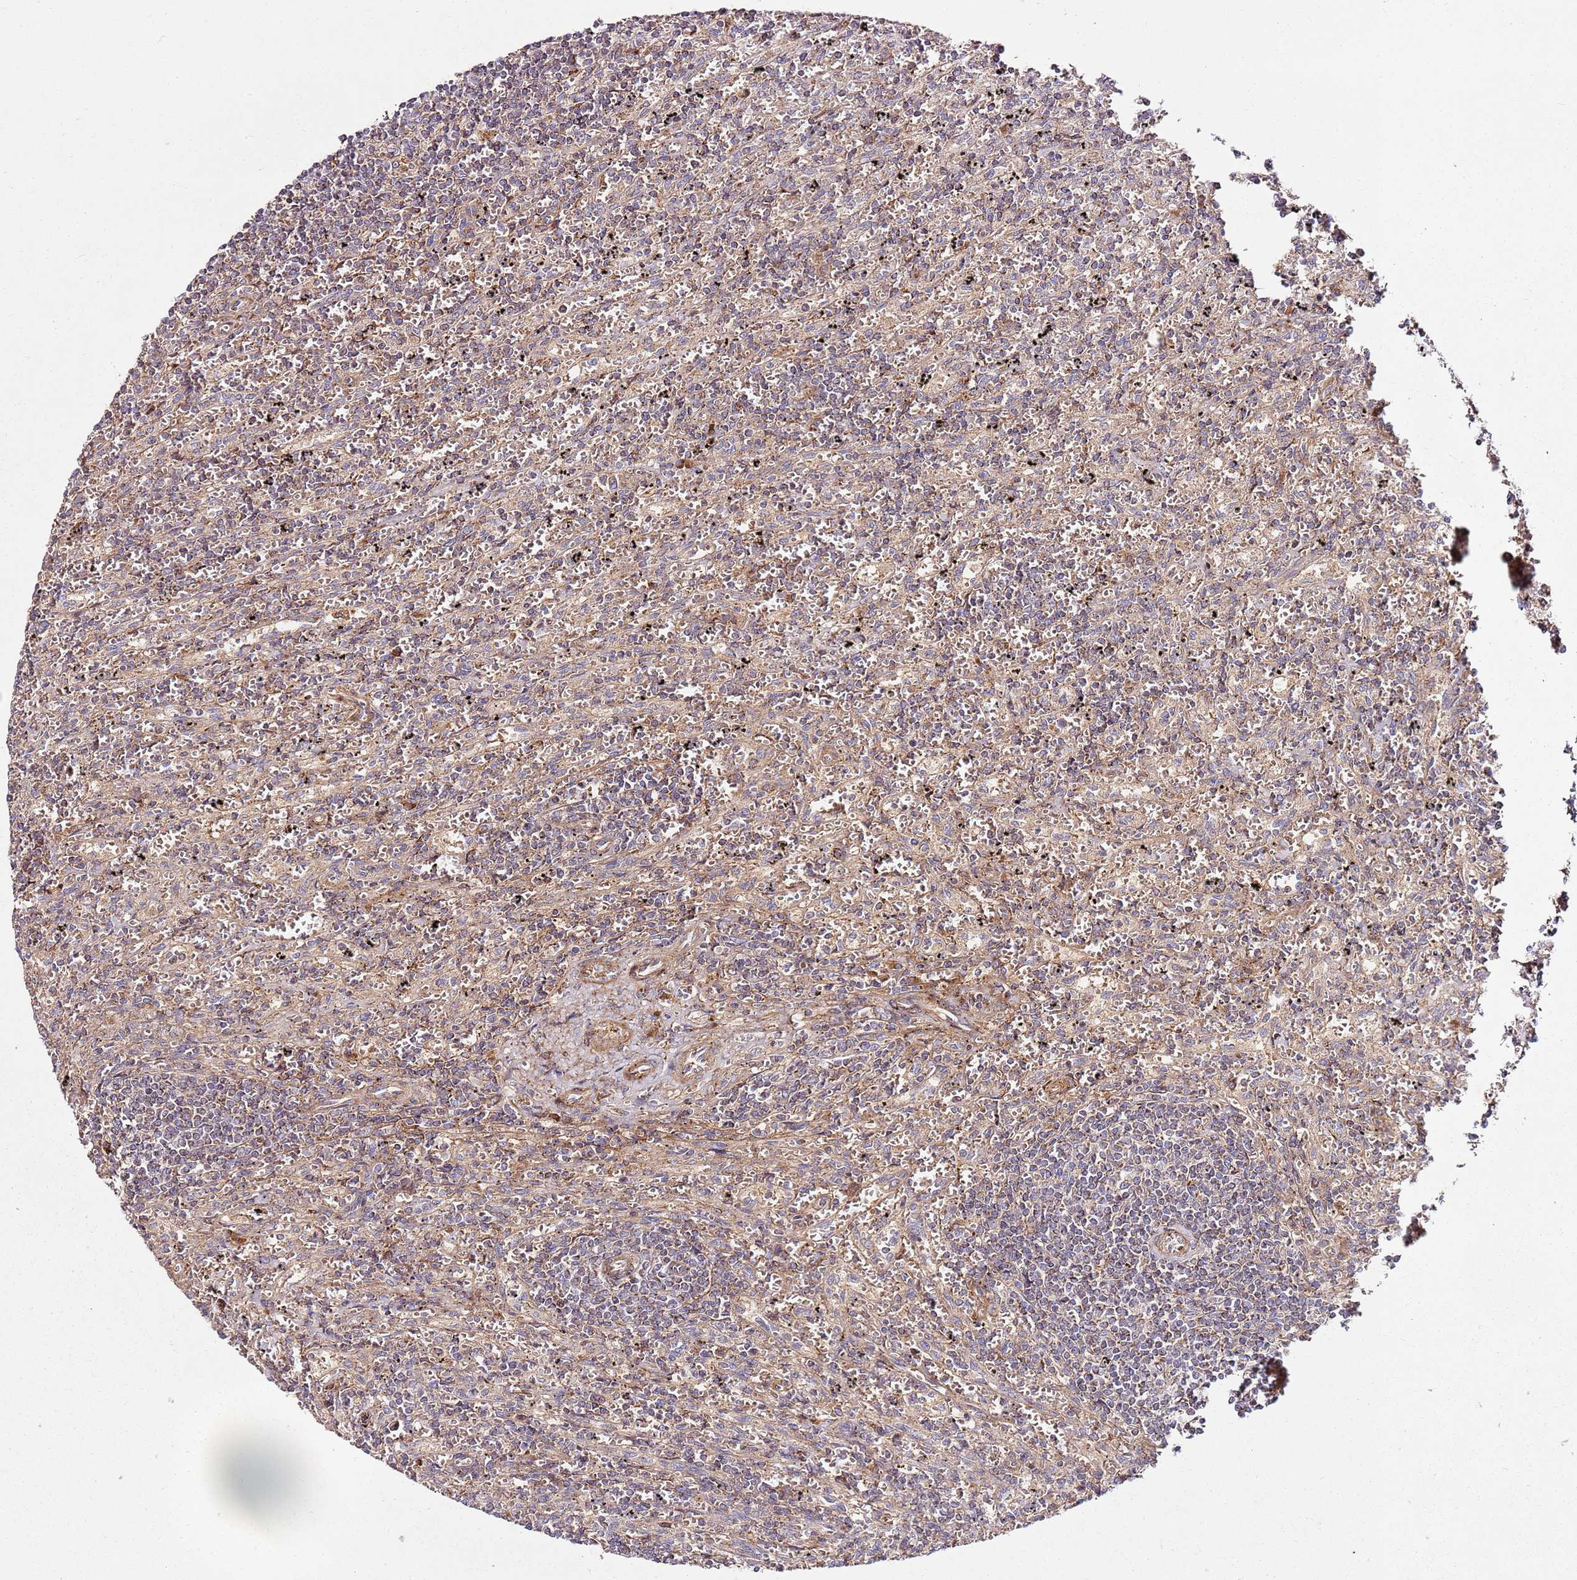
{"staining": {"intensity": "weak", "quantity": "25%-75%", "location": "cytoplasmic/membranous"}, "tissue": "lymphoma", "cell_type": "Tumor cells", "image_type": "cancer", "snomed": [{"axis": "morphology", "description": "Malignant lymphoma, non-Hodgkin's type, Low grade"}, {"axis": "topography", "description": "Spleen"}], "caption": "This image reveals immunohistochemistry (IHC) staining of human malignant lymphoma, non-Hodgkin's type (low-grade), with low weak cytoplasmic/membranous expression in approximately 25%-75% of tumor cells.", "gene": "KRTAP21-3", "patient": {"sex": "male", "age": 76}}